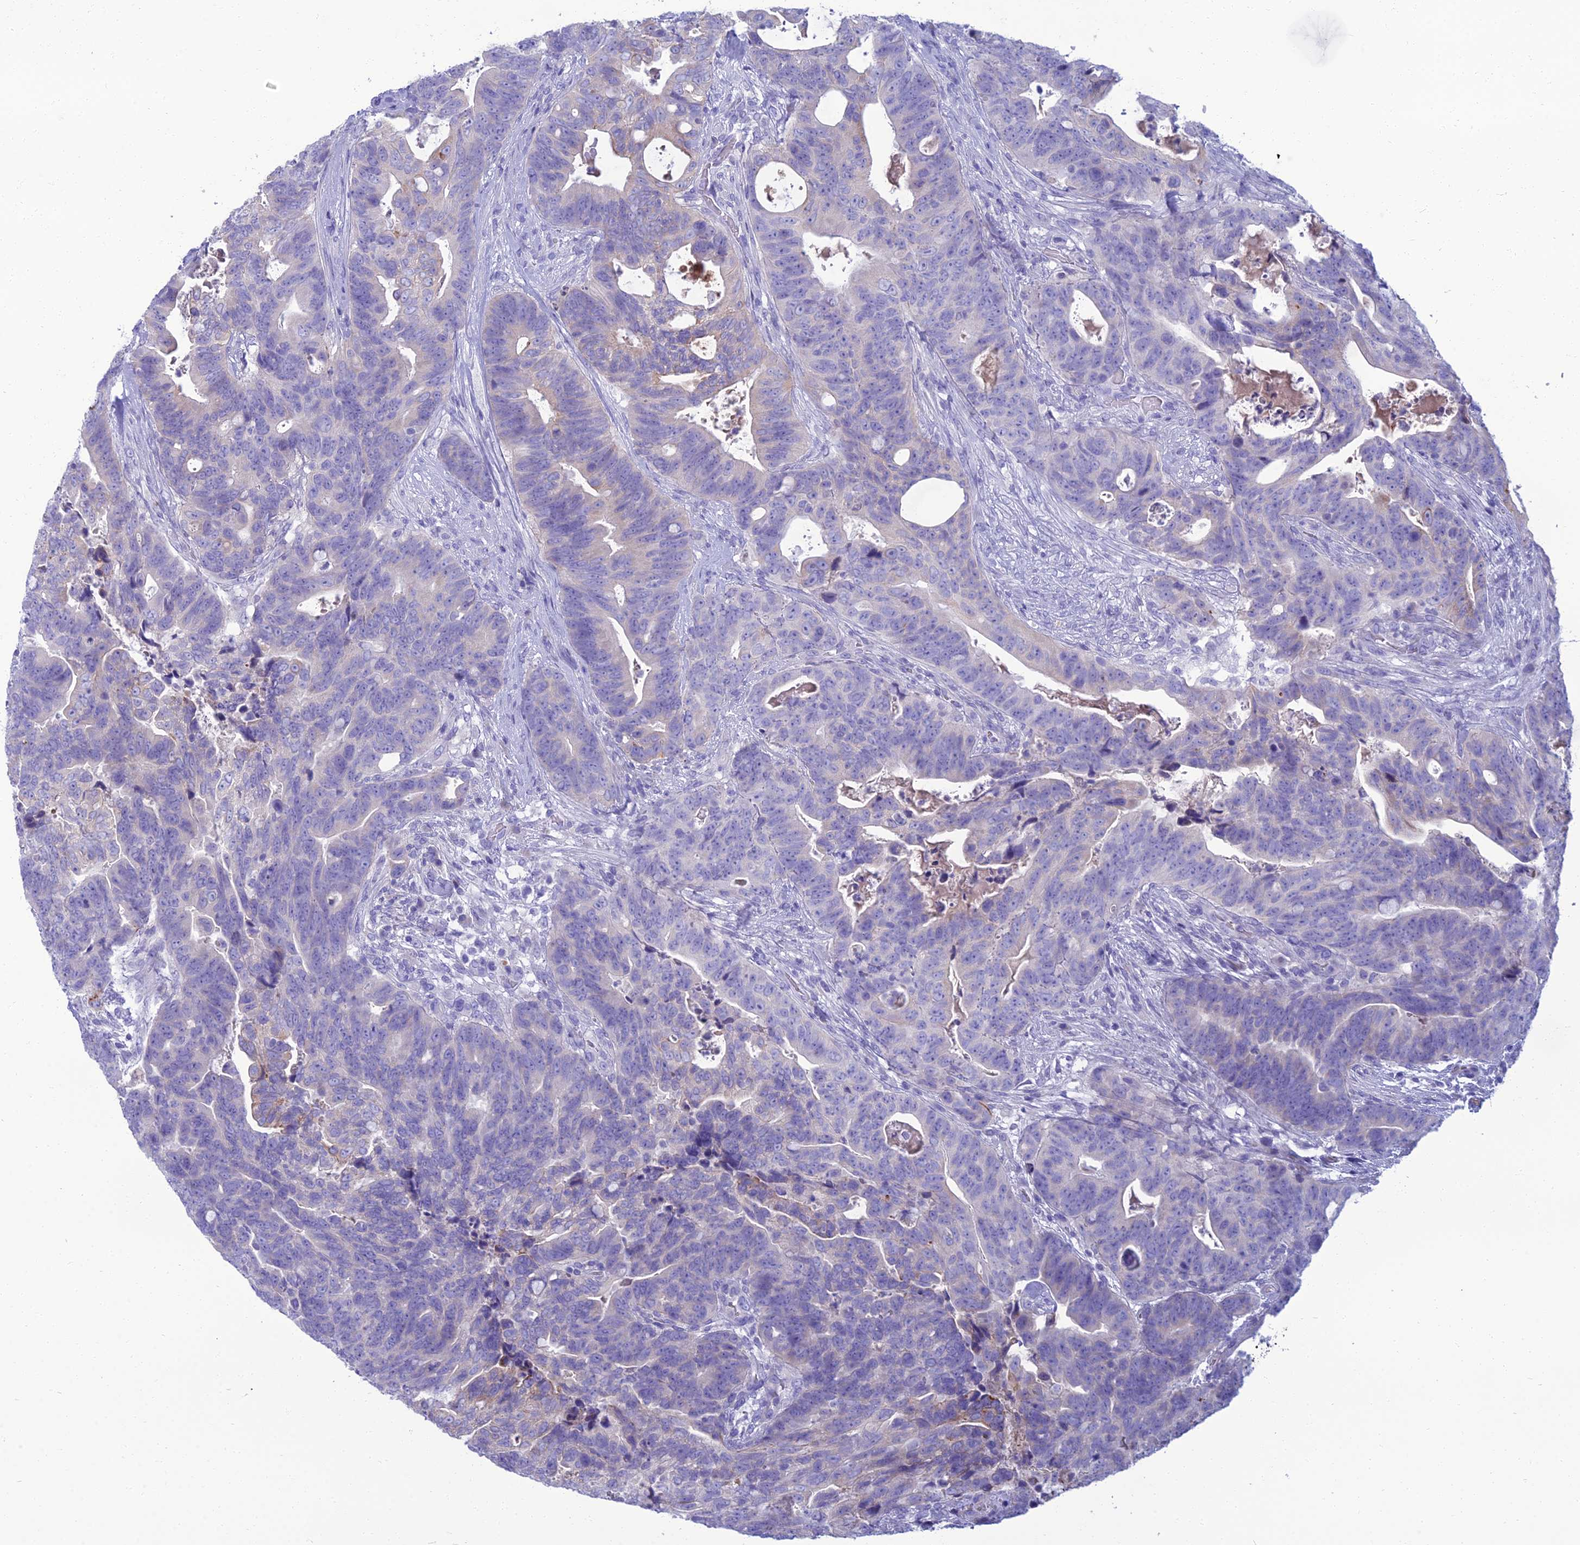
{"staining": {"intensity": "negative", "quantity": "none", "location": "none"}, "tissue": "colorectal cancer", "cell_type": "Tumor cells", "image_type": "cancer", "snomed": [{"axis": "morphology", "description": "Adenocarcinoma, NOS"}, {"axis": "topography", "description": "Colon"}], "caption": "Protein analysis of colorectal cancer (adenocarcinoma) exhibits no significant staining in tumor cells.", "gene": "SPTLC3", "patient": {"sex": "female", "age": 82}}